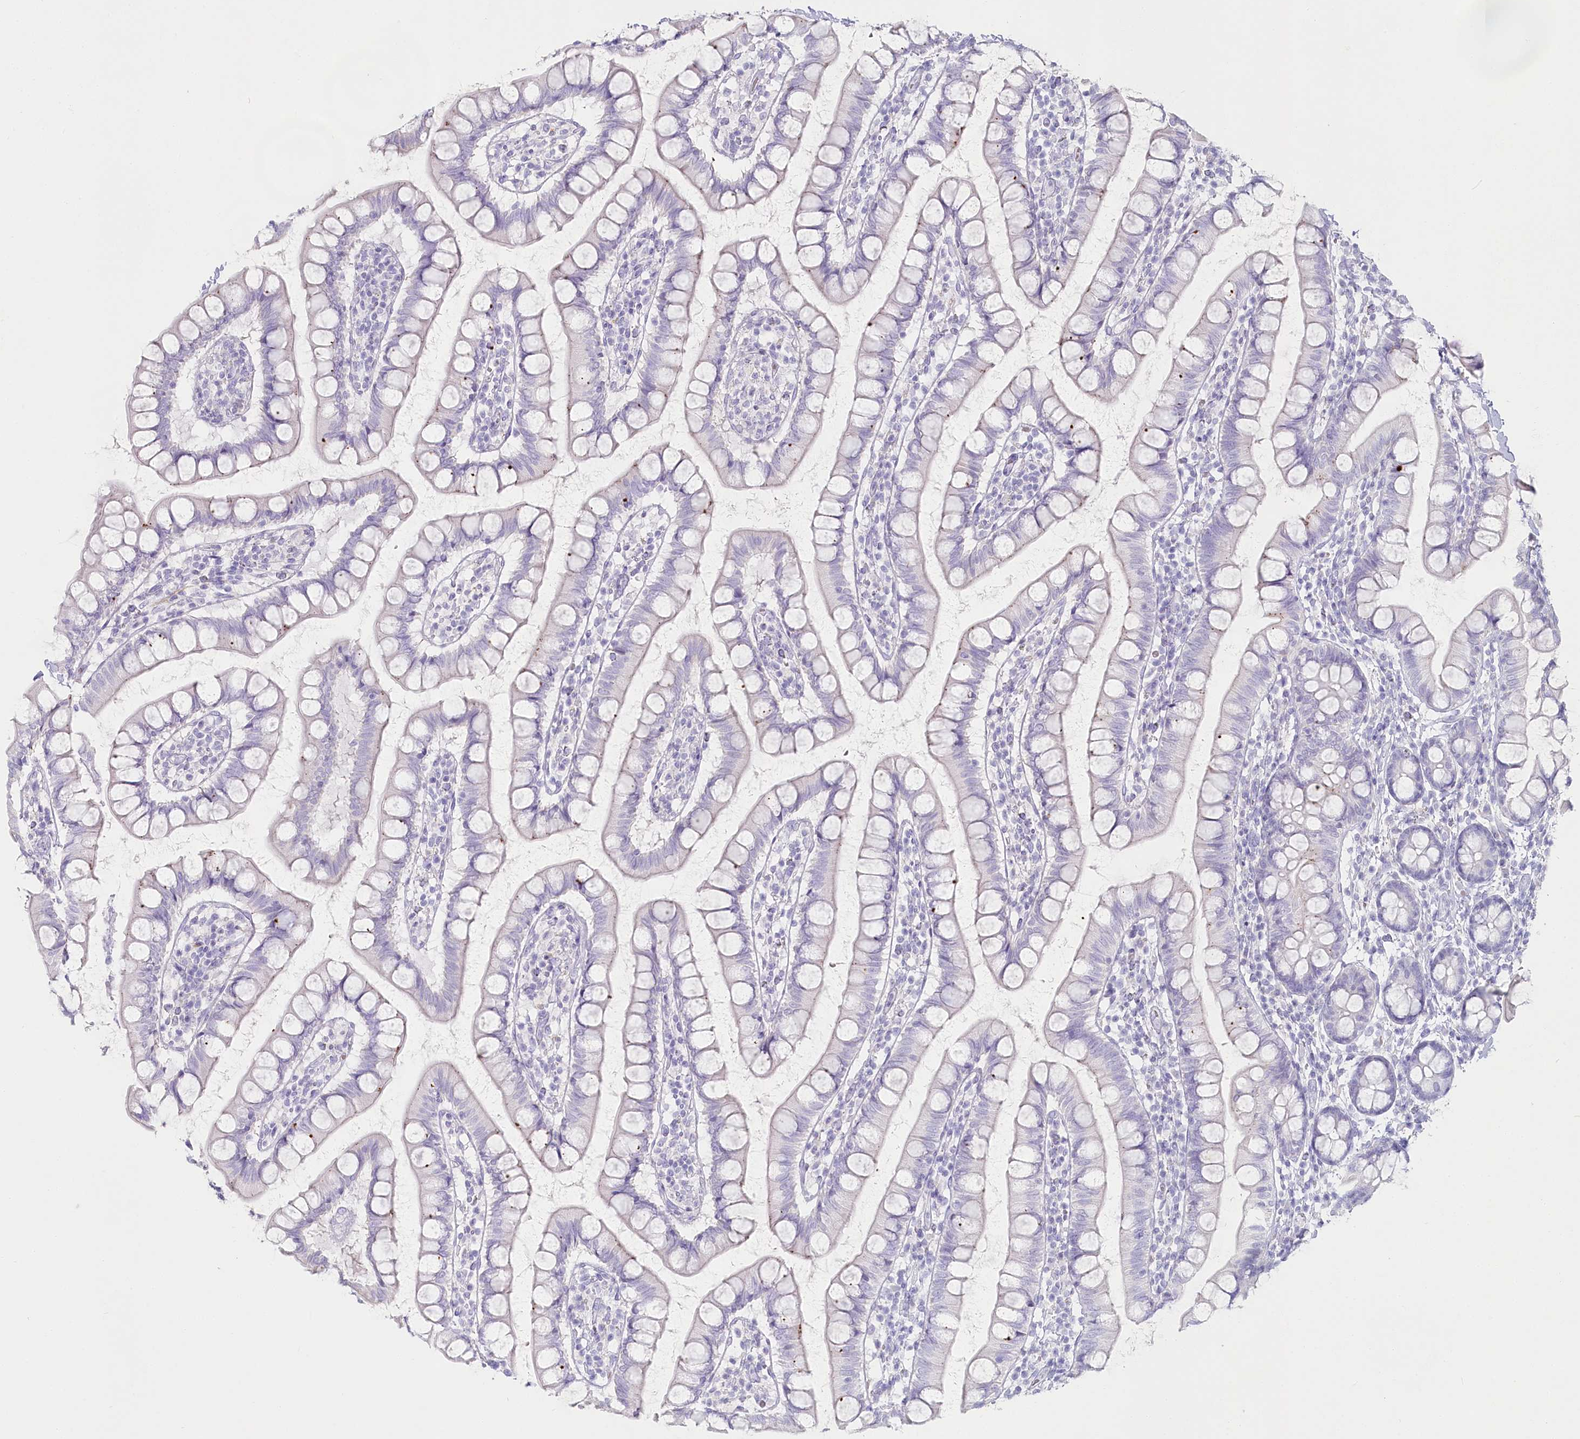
{"staining": {"intensity": "negative", "quantity": "none", "location": "none"}, "tissue": "small intestine", "cell_type": "Glandular cells", "image_type": "normal", "snomed": [{"axis": "morphology", "description": "Normal tissue, NOS"}, {"axis": "topography", "description": "Small intestine"}], "caption": "This micrograph is of normal small intestine stained with immunohistochemistry (IHC) to label a protein in brown with the nuclei are counter-stained blue. There is no expression in glandular cells. (DAB (3,3'-diaminobenzidine) IHC, high magnification).", "gene": "IFIT5", "patient": {"sex": "female", "age": 84}}